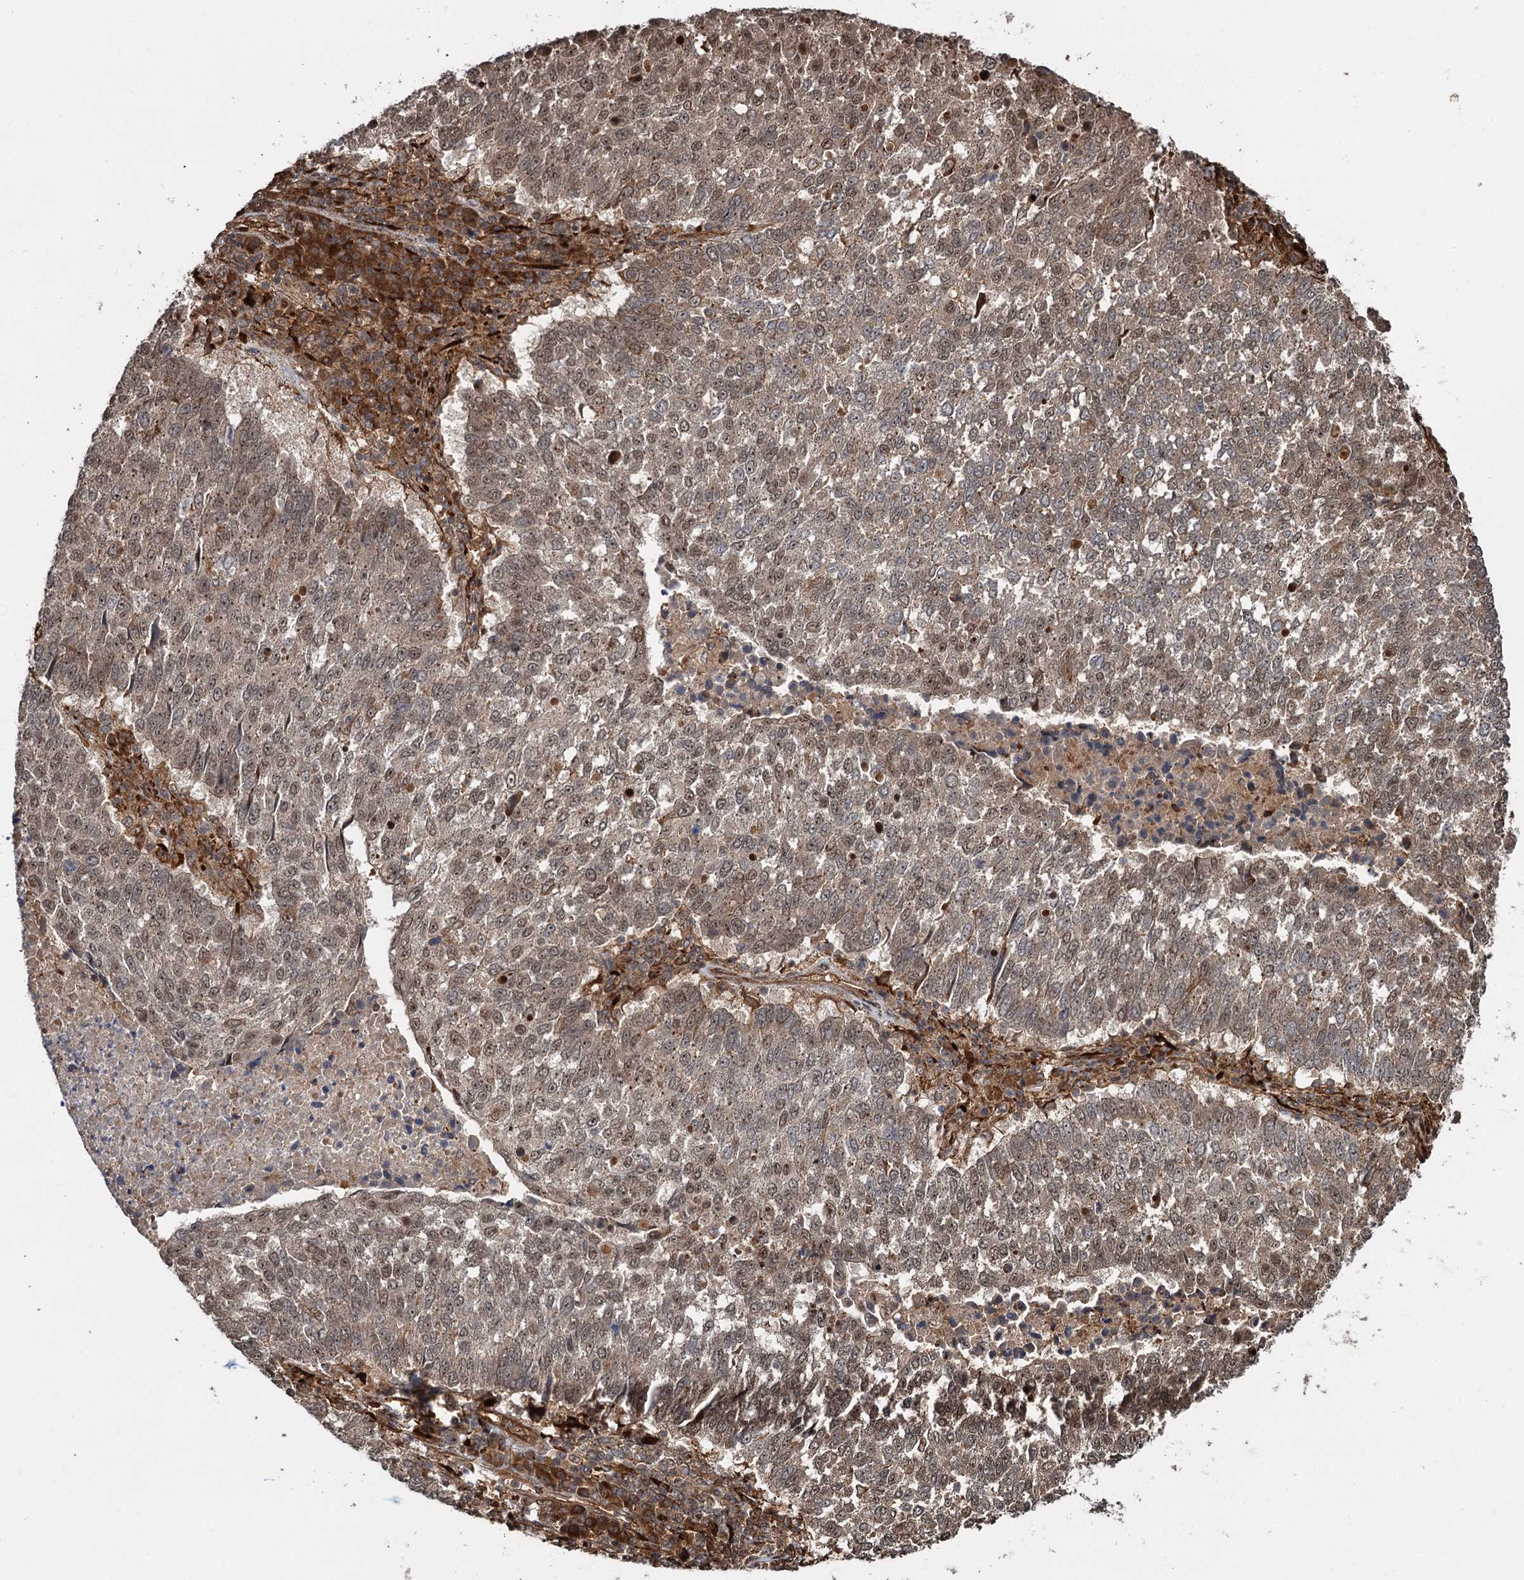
{"staining": {"intensity": "weak", "quantity": "25%-75%", "location": "nuclear"}, "tissue": "lung cancer", "cell_type": "Tumor cells", "image_type": "cancer", "snomed": [{"axis": "morphology", "description": "Squamous cell carcinoma, NOS"}, {"axis": "topography", "description": "Lung"}], "caption": "Weak nuclear protein expression is appreciated in approximately 25%-75% of tumor cells in lung squamous cell carcinoma. (IHC, brightfield microscopy, high magnification).", "gene": "SNRNP25", "patient": {"sex": "male", "age": 73}}